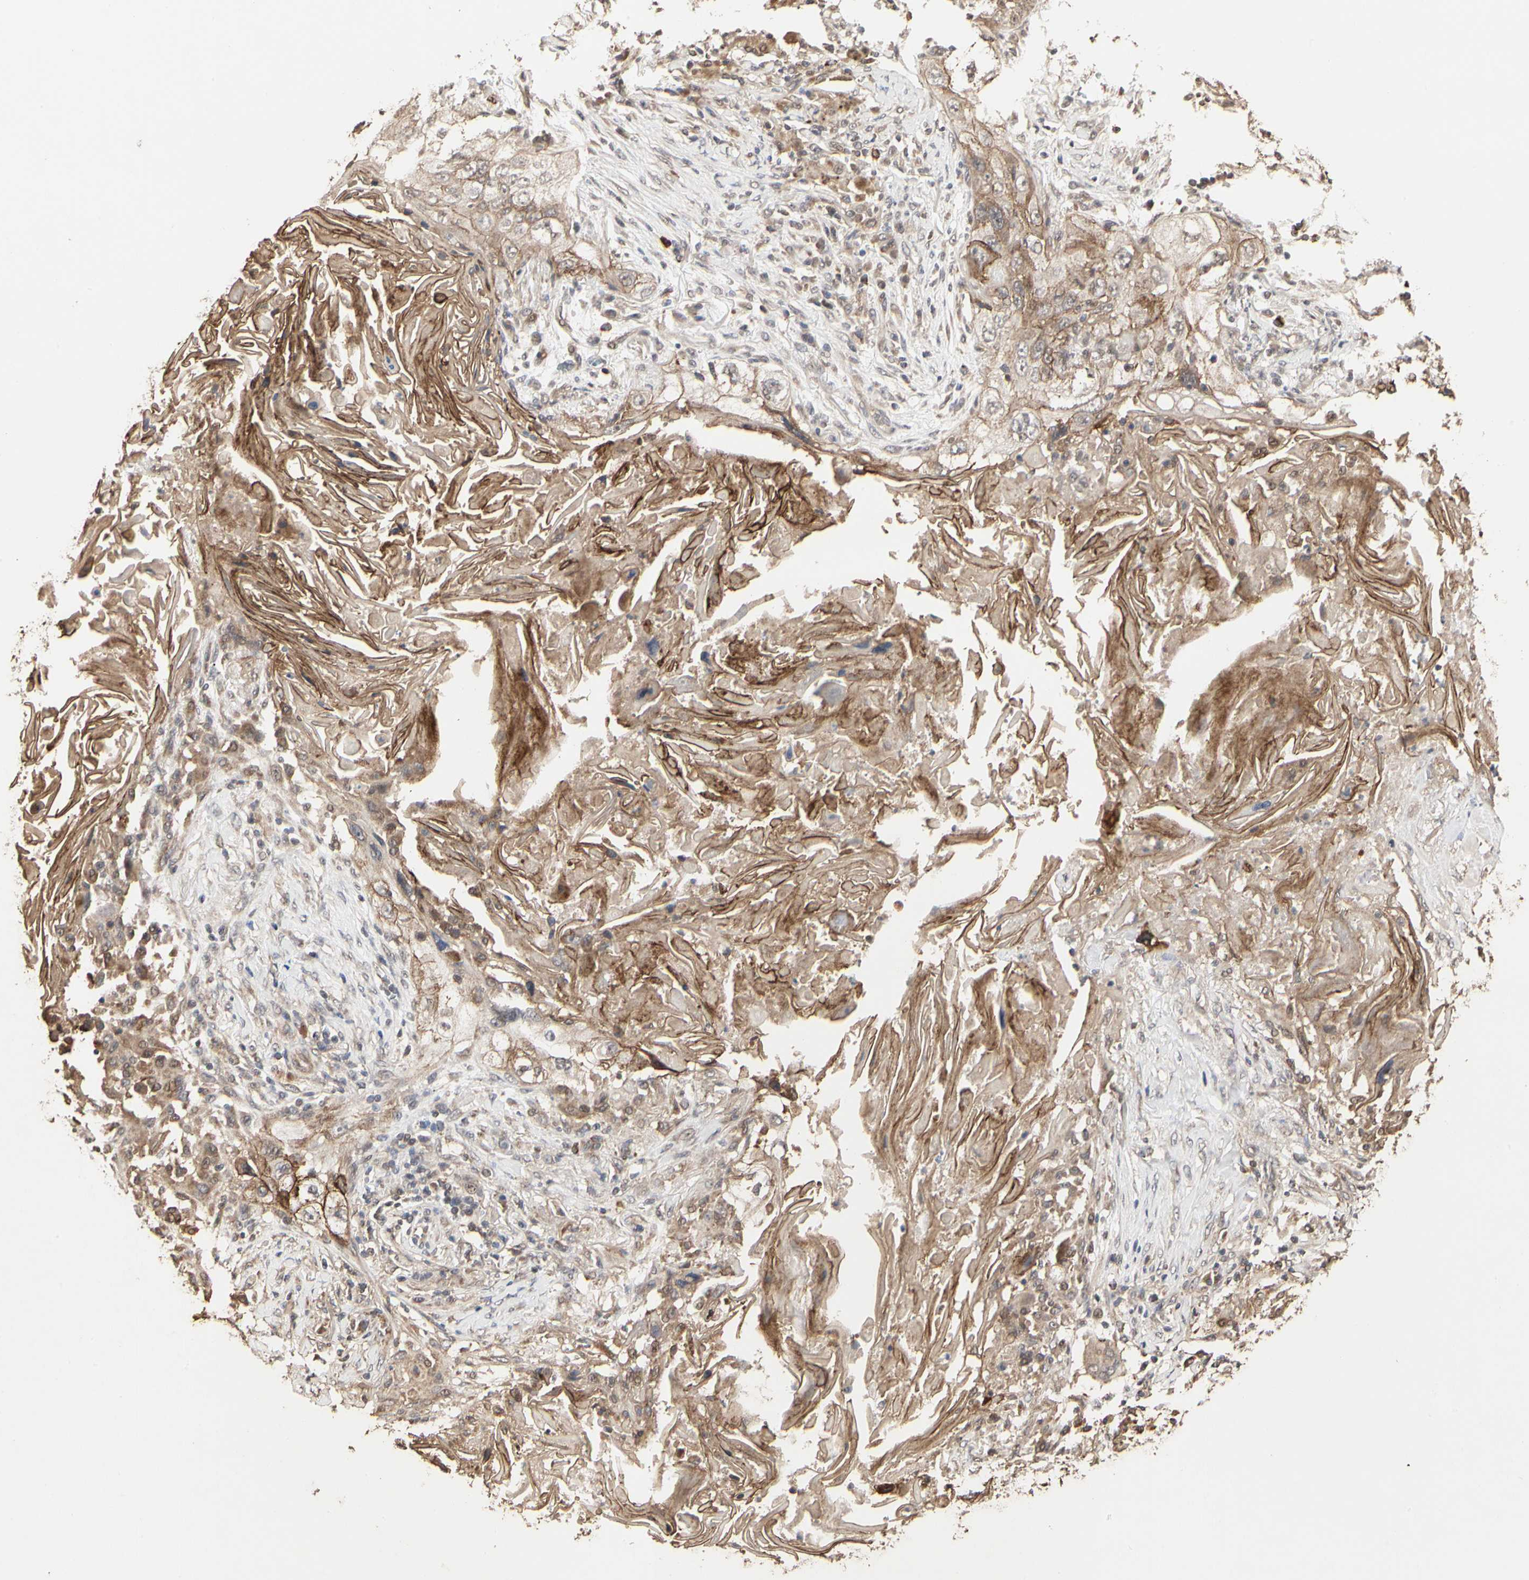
{"staining": {"intensity": "moderate", "quantity": ">75%", "location": "cytoplasmic/membranous"}, "tissue": "lung cancer", "cell_type": "Tumor cells", "image_type": "cancer", "snomed": [{"axis": "morphology", "description": "Squamous cell carcinoma, NOS"}, {"axis": "topography", "description": "Lung"}], "caption": "Immunohistochemistry staining of squamous cell carcinoma (lung), which shows medium levels of moderate cytoplasmic/membranous staining in approximately >75% of tumor cells indicating moderate cytoplasmic/membranous protein positivity. The staining was performed using DAB (brown) for protein detection and nuclei were counterstained in hematoxylin (blue).", "gene": "TAOK1", "patient": {"sex": "female", "age": 67}}